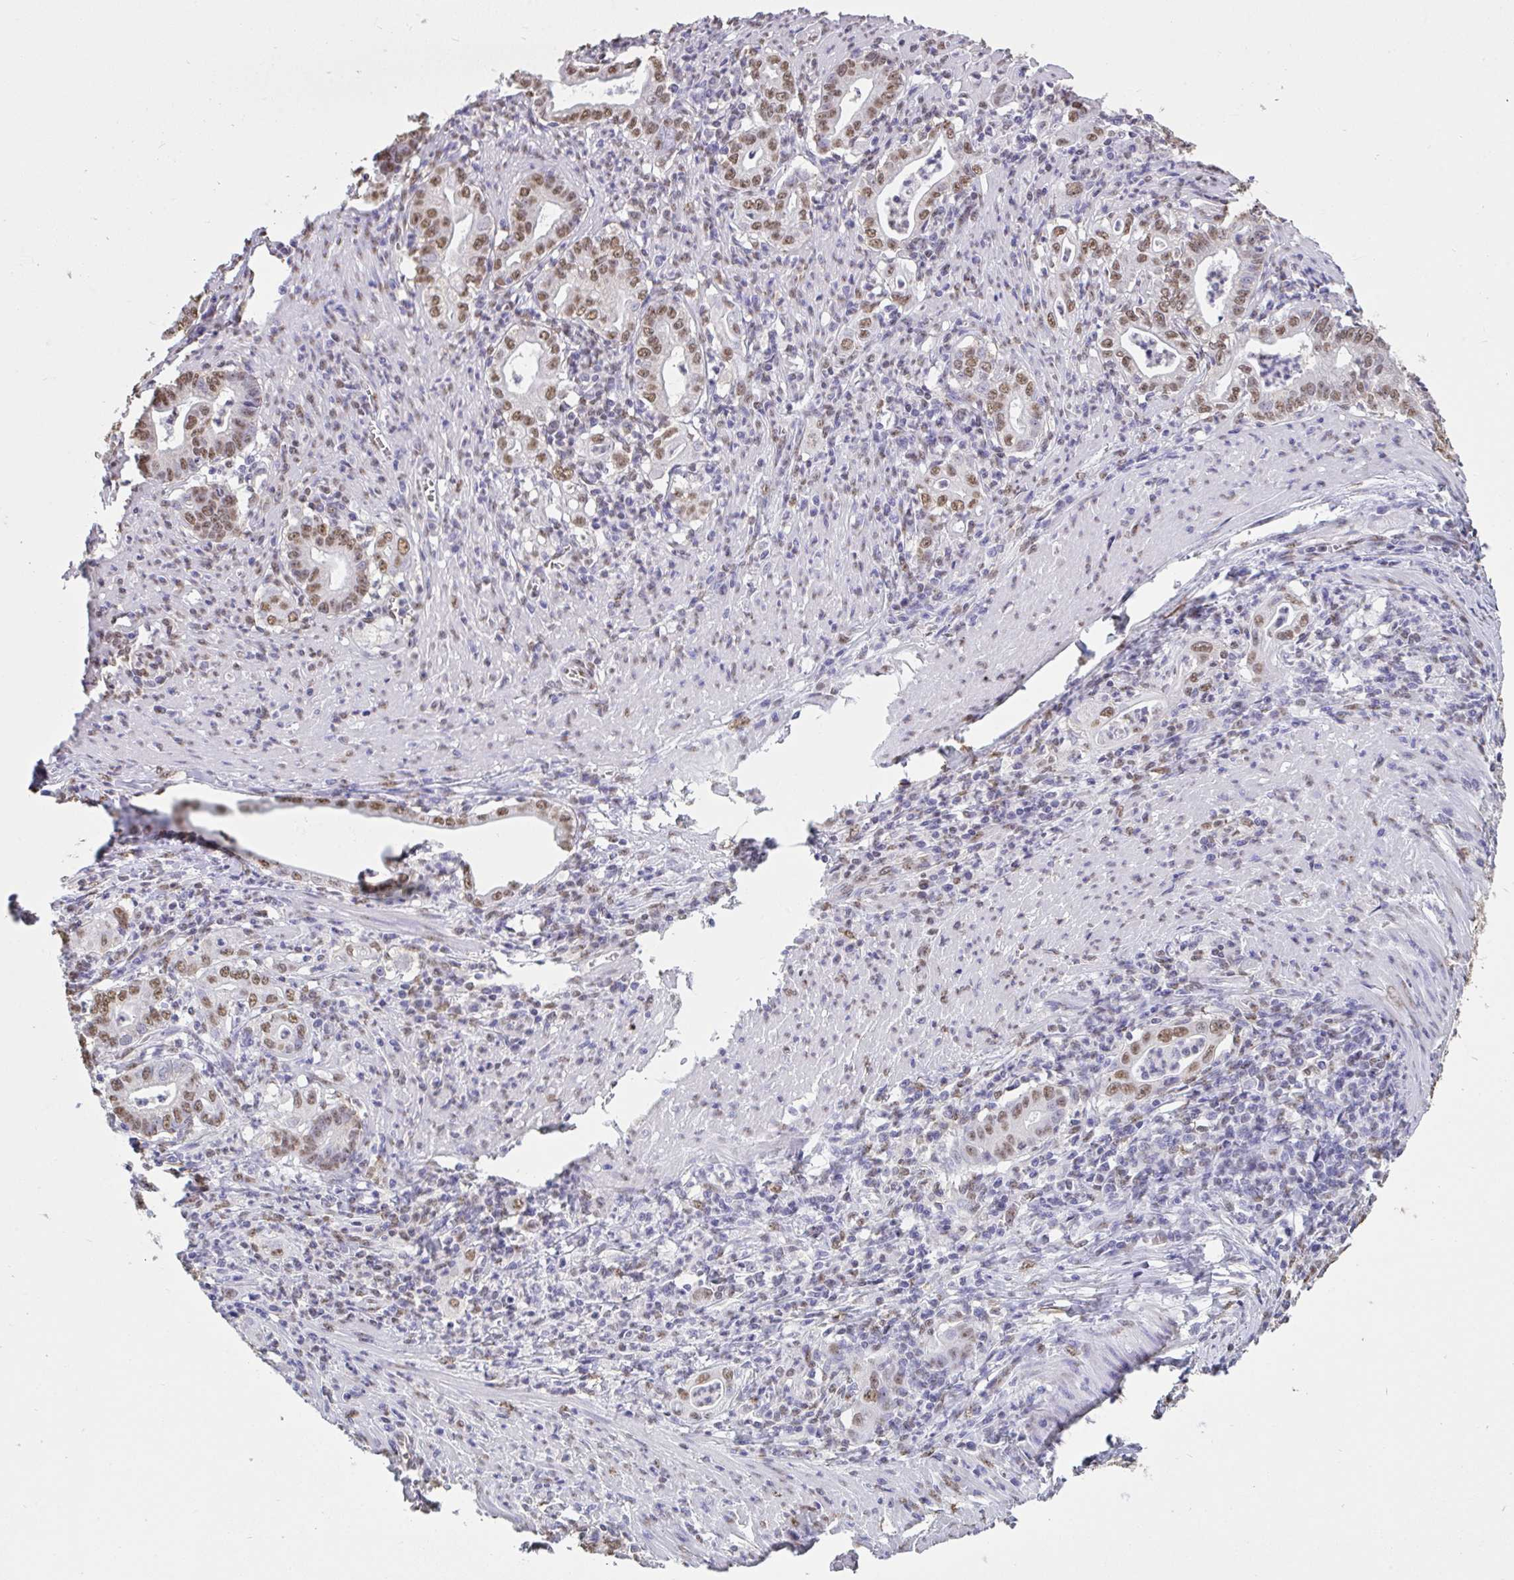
{"staining": {"intensity": "moderate", "quantity": ">75%", "location": "nuclear"}, "tissue": "stomach cancer", "cell_type": "Tumor cells", "image_type": "cancer", "snomed": [{"axis": "morphology", "description": "Adenocarcinoma, NOS"}, {"axis": "topography", "description": "Stomach, upper"}], "caption": "IHC photomicrograph of stomach cancer (adenocarcinoma) stained for a protein (brown), which shows medium levels of moderate nuclear positivity in approximately >75% of tumor cells.", "gene": "SEMA6B", "patient": {"sex": "female", "age": 79}}